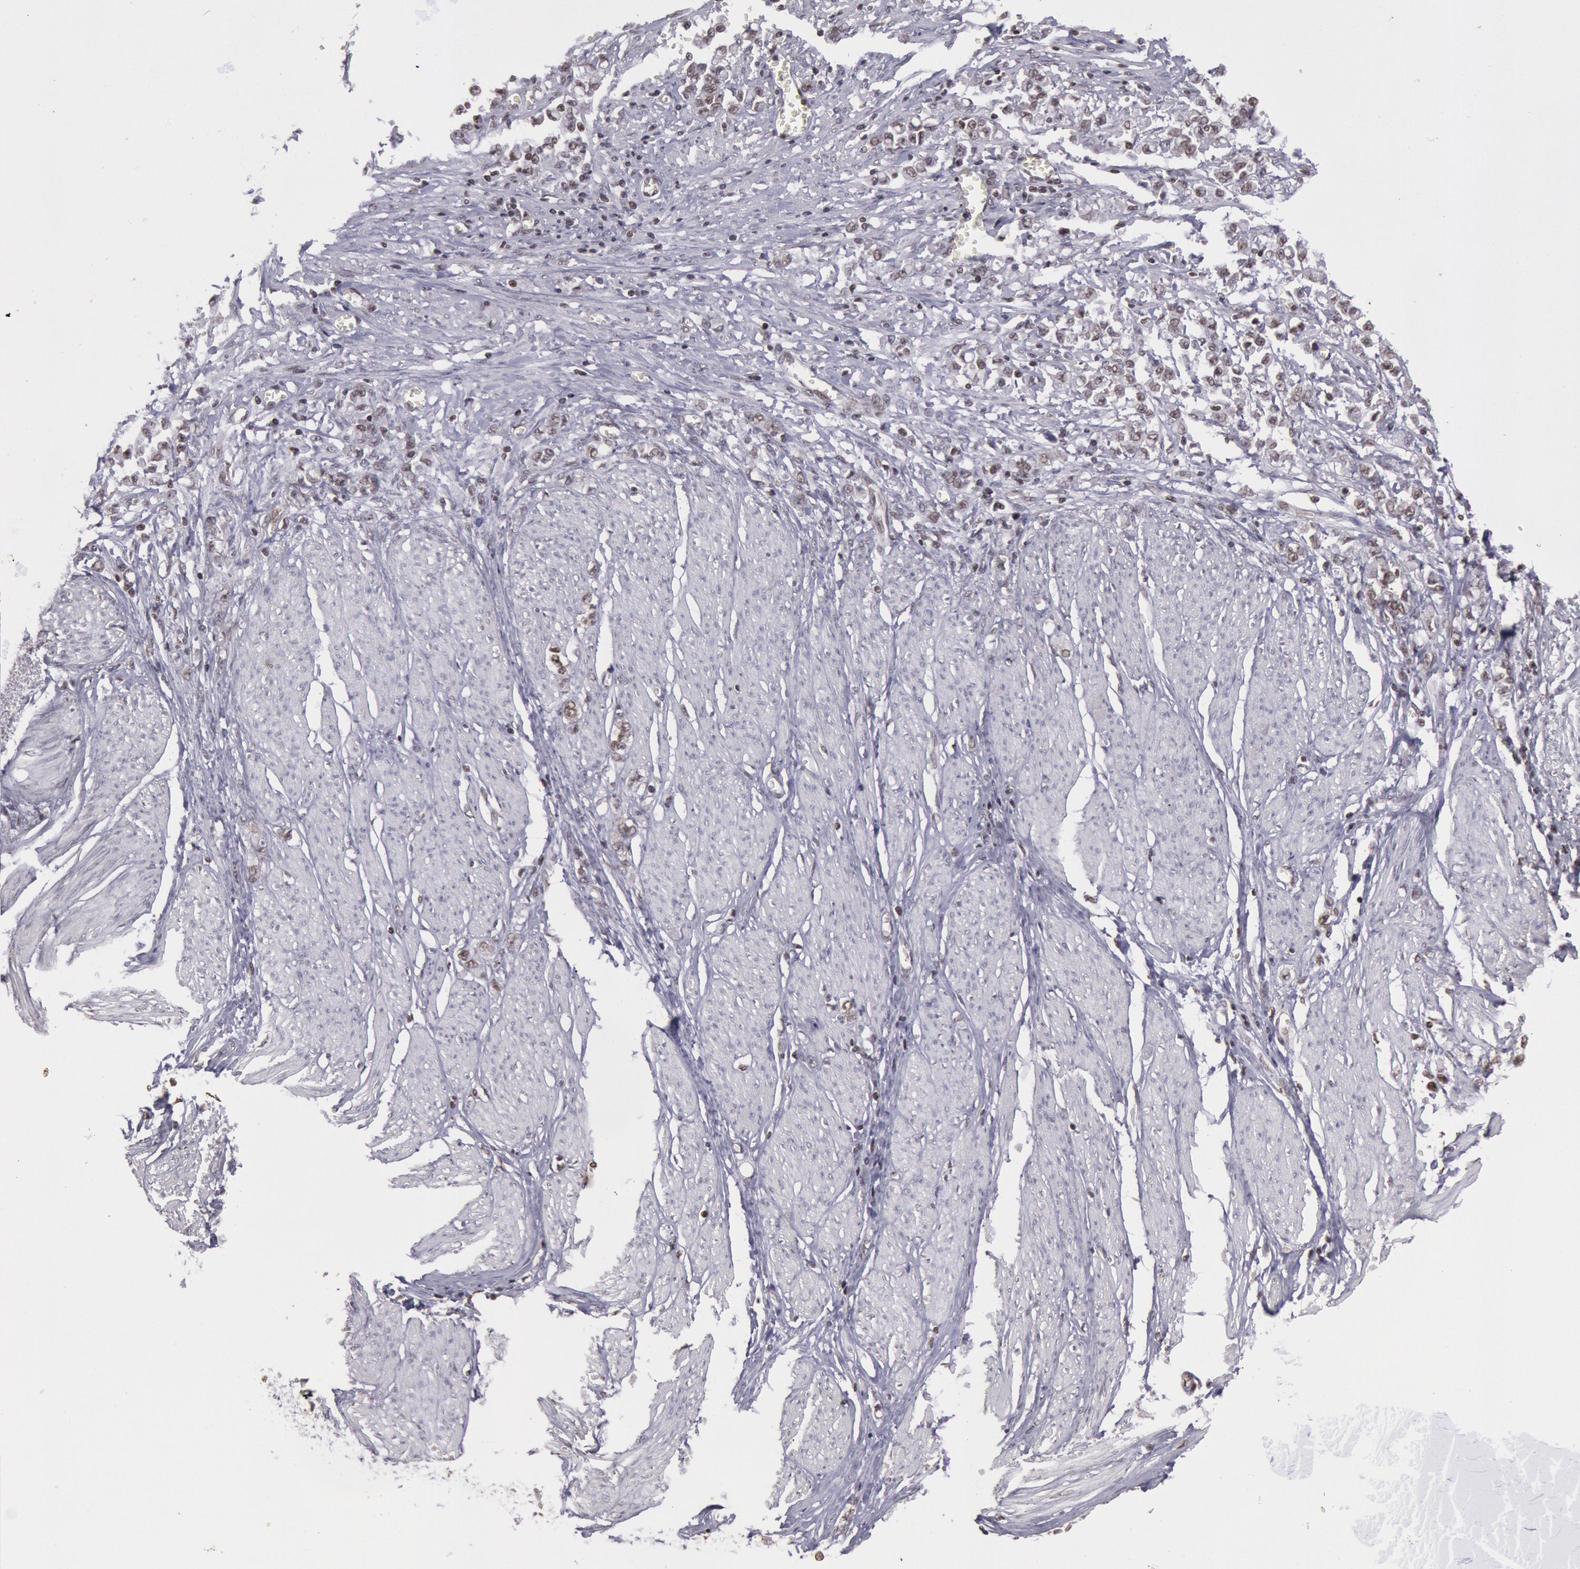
{"staining": {"intensity": "moderate", "quantity": ">75%", "location": "nuclear"}, "tissue": "stomach cancer", "cell_type": "Tumor cells", "image_type": "cancer", "snomed": [{"axis": "morphology", "description": "Adenocarcinoma, NOS"}, {"axis": "topography", "description": "Stomach"}], "caption": "Approximately >75% of tumor cells in human stomach cancer (adenocarcinoma) reveal moderate nuclear protein staining as visualized by brown immunohistochemical staining.", "gene": "NKAP", "patient": {"sex": "male", "age": 72}}